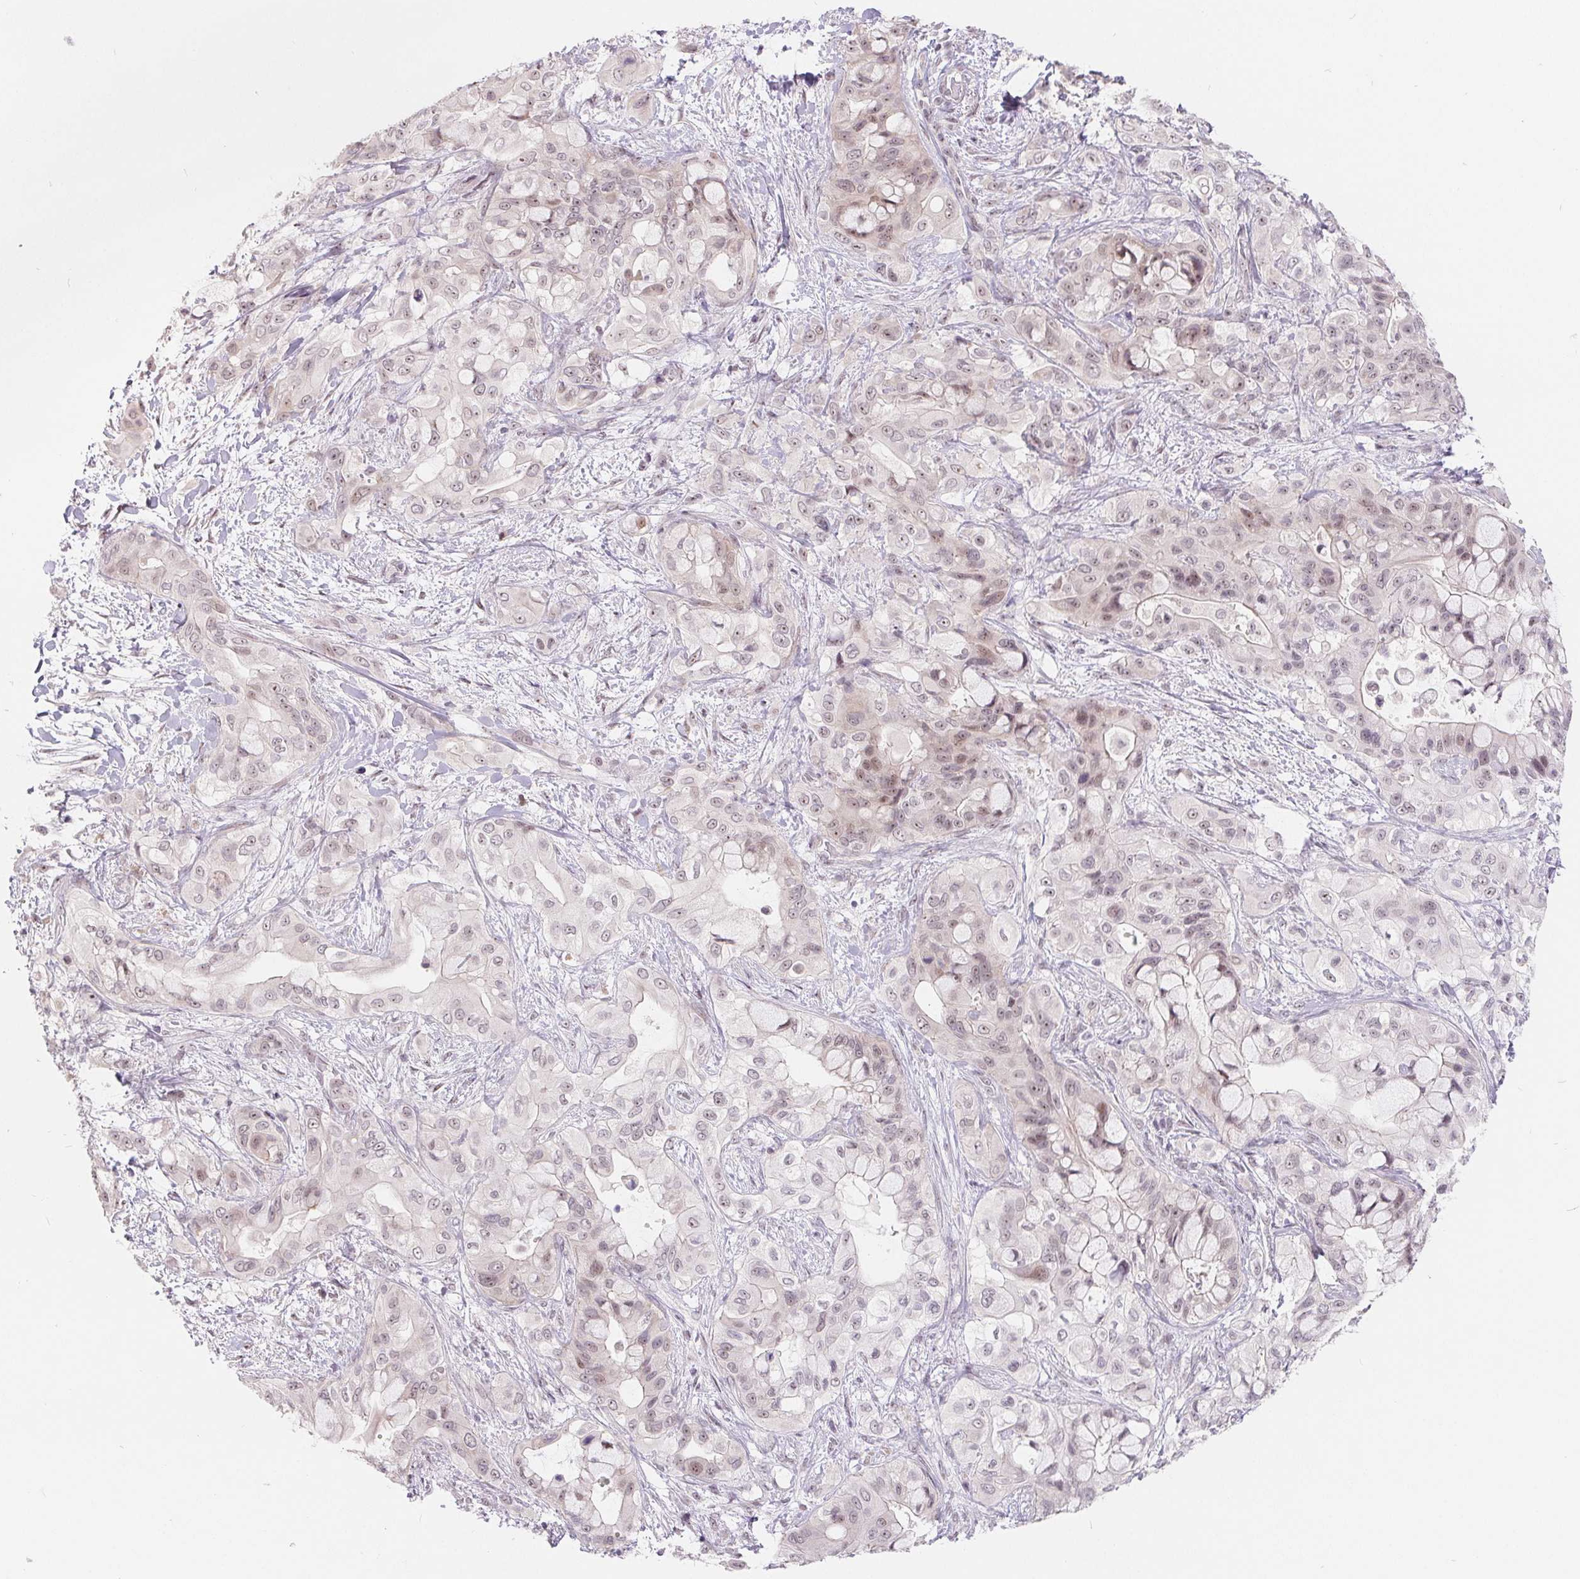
{"staining": {"intensity": "weak", "quantity": "25%-75%", "location": "nuclear"}, "tissue": "pancreatic cancer", "cell_type": "Tumor cells", "image_type": "cancer", "snomed": [{"axis": "morphology", "description": "Adenocarcinoma, NOS"}, {"axis": "topography", "description": "Pancreas"}], "caption": "Immunohistochemistry photomicrograph of neoplastic tissue: pancreatic cancer (adenocarcinoma) stained using IHC exhibits low levels of weak protein expression localized specifically in the nuclear of tumor cells, appearing as a nuclear brown color.", "gene": "LCA5L", "patient": {"sex": "male", "age": 71}}